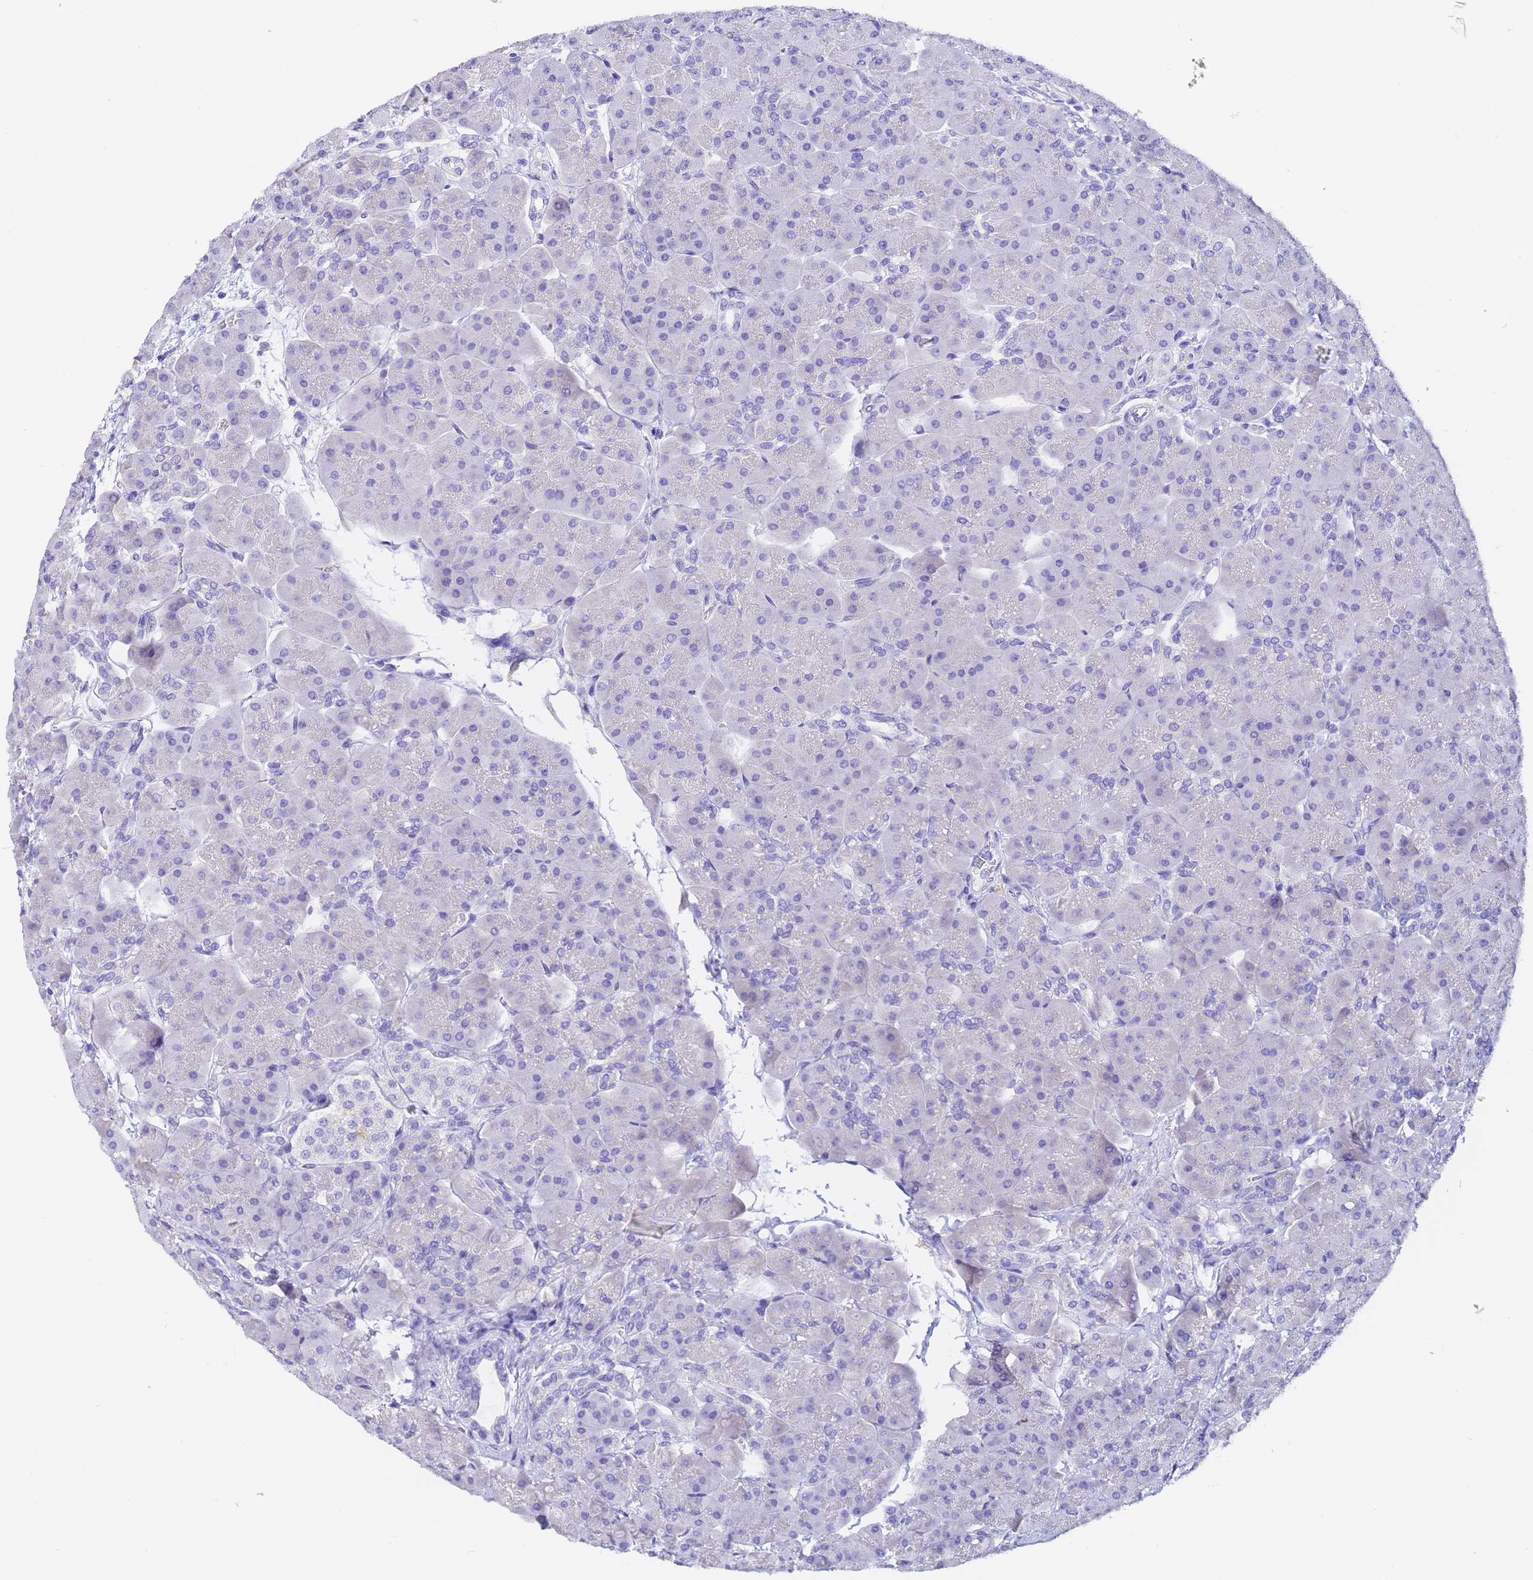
{"staining": {"intensity": "negative", "quantity": "none", "location": "none"}, "tissue": "pancreas", "cell_type": "Exocrine glandular cells", "image_type": "normal", "snomed": [{"axis": "morphology", "description": "Normal tissue, NOS"}, {"axis": "topography", "description": "Pancreas"}], "caption": "Exocrine glandular cells are negative for protein expression in normal human pancreas. (DAB (3,3'-diaminobenzidine) immunohistochemistry with hematoxylin counter stain).", "gene": "GABRA1", "patient": {"sex": "male", "age": 66}}